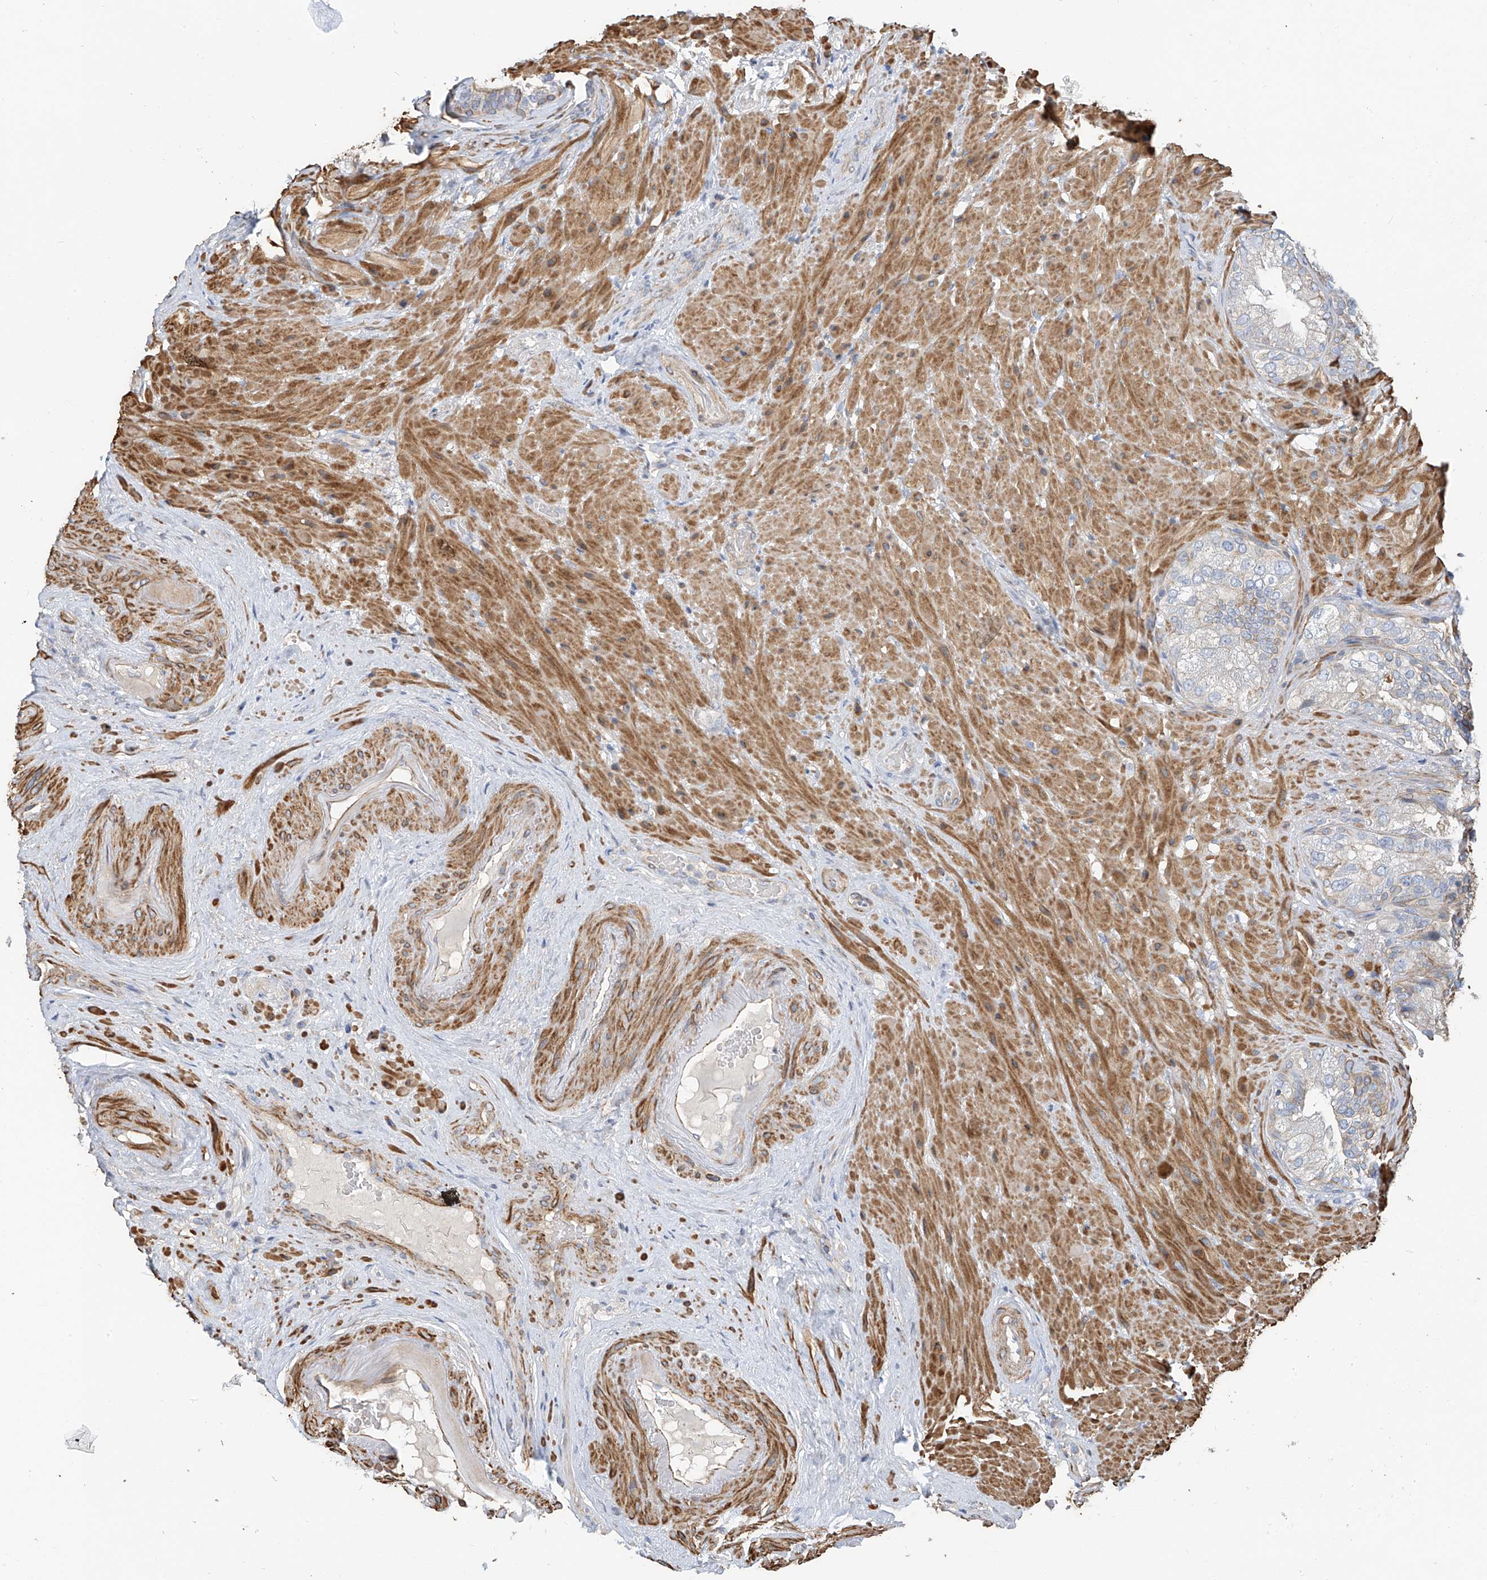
{"staining": {"intensity": "moderate", "quantity": "25%-75%", "location": "cytoplasmic/membranous"}, "tissue": "seminal vesicle", "cell_type": "Glandular cells", "image_type": "normal", "snomed": [{"axis": "morphology", "description": "Normal tissue, NOS"}, {"axis": "topography", "description": "Seminal veicle"}, {"axis": "topography", "description": "Peripheral nerve tissue"}], "caption": "IHC photomicrograph of normal seminal vesicle stained for a protein (brown), which displays medium levels of moderate cytoplasmic/membranous expression in approximately 25%-75% of glandular cells.", "gene": "SLC43A3", "patient": {"sex": "male", "age": 63}}